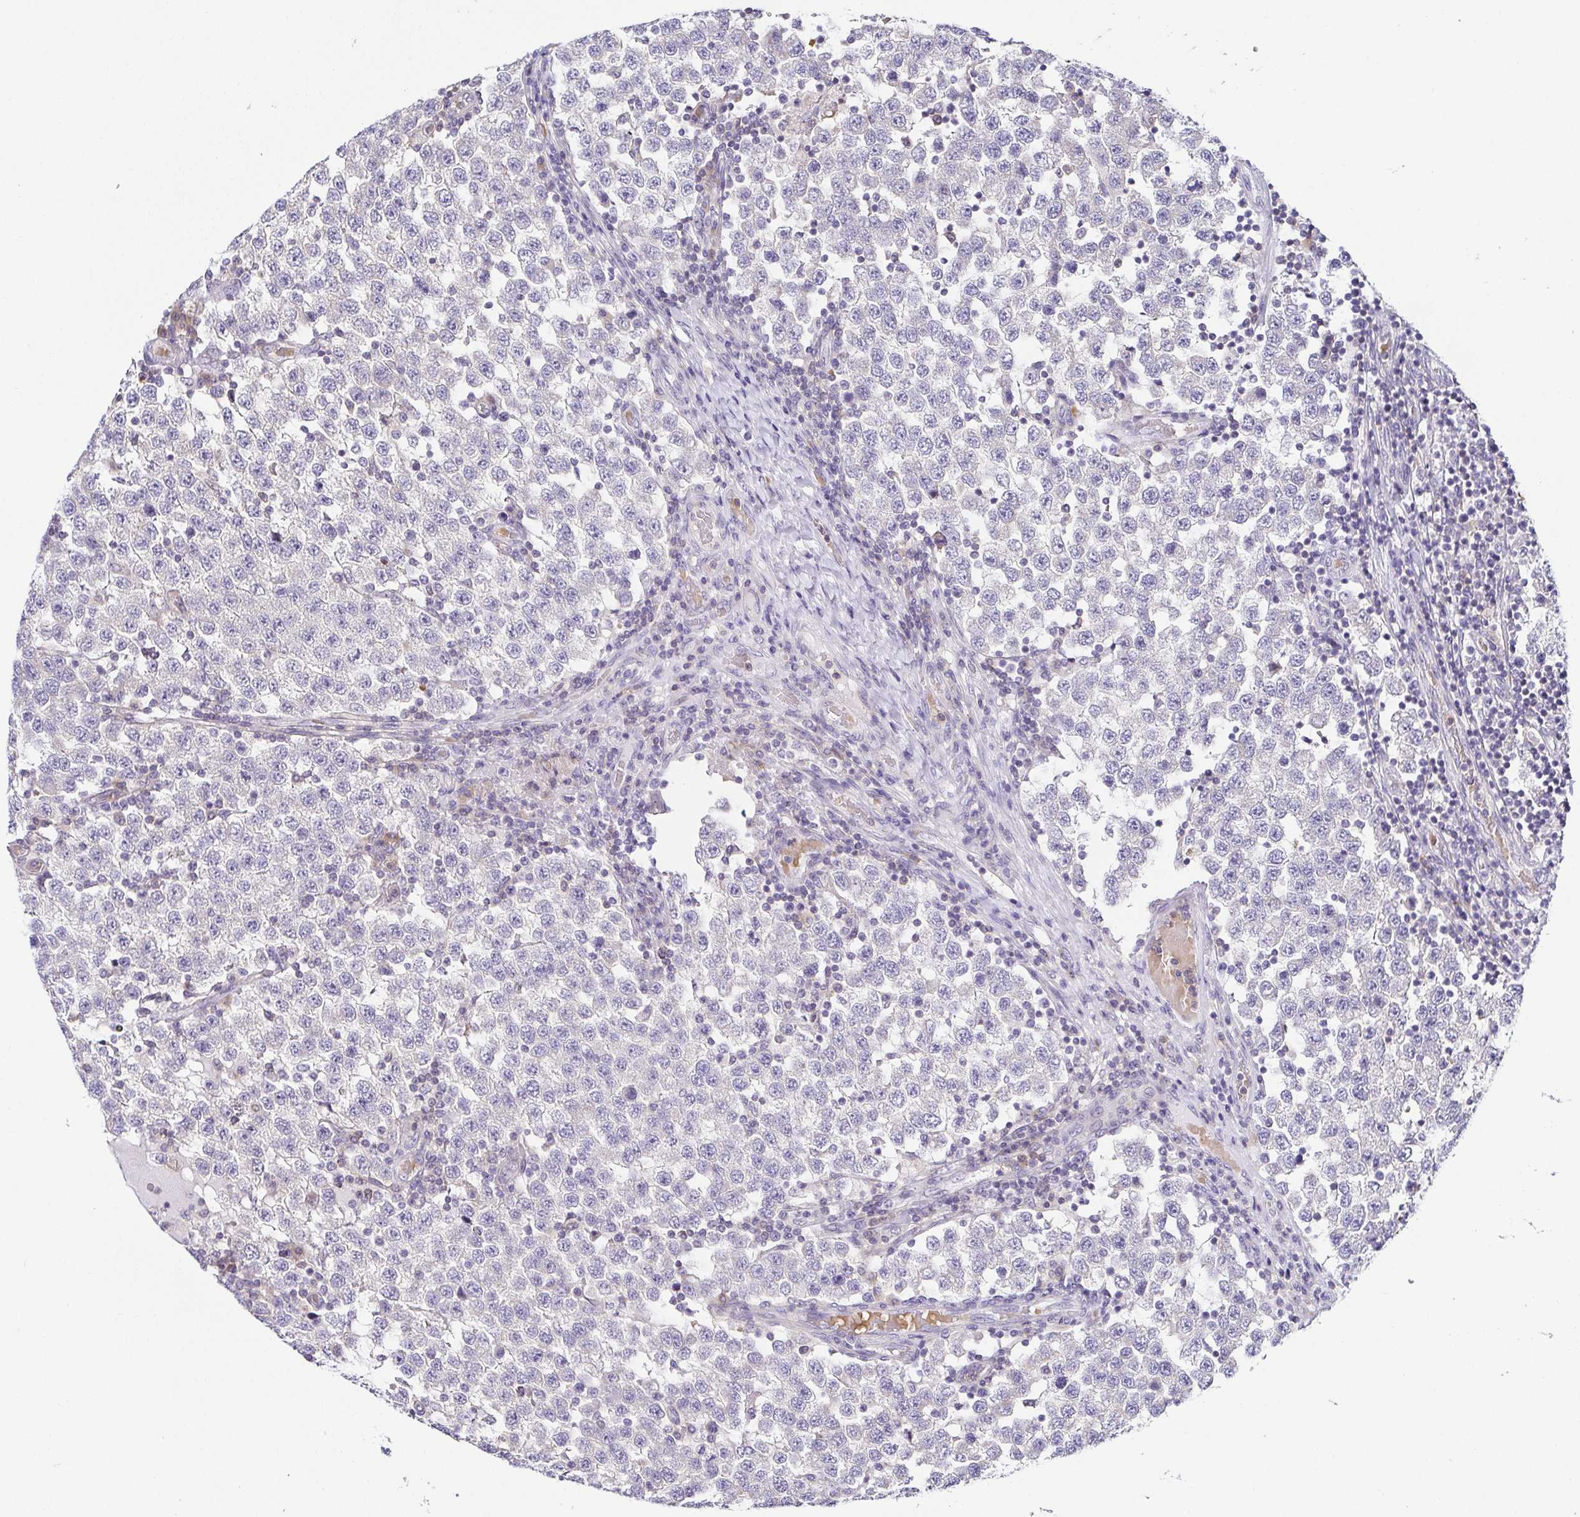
{"staining": {"intensity": "negative", "quantity": "none", "location": "none"}, "tissue": "testis cancer", "cell_type": "Tumor cells", "image_type": "cancer", "snomed": [{"axis": "morphology", "description": "Seminoma, NOS"}, {"axis": "topography", "description": "Testis"}], "caption": "Immunohistochemistry (IHC) photomicrograph of testis cancer stained for a protein (brown), which shows no staining in tumor cells.", "gene": "FAM162B", "patient": {"sex": "male", "age": 34}}